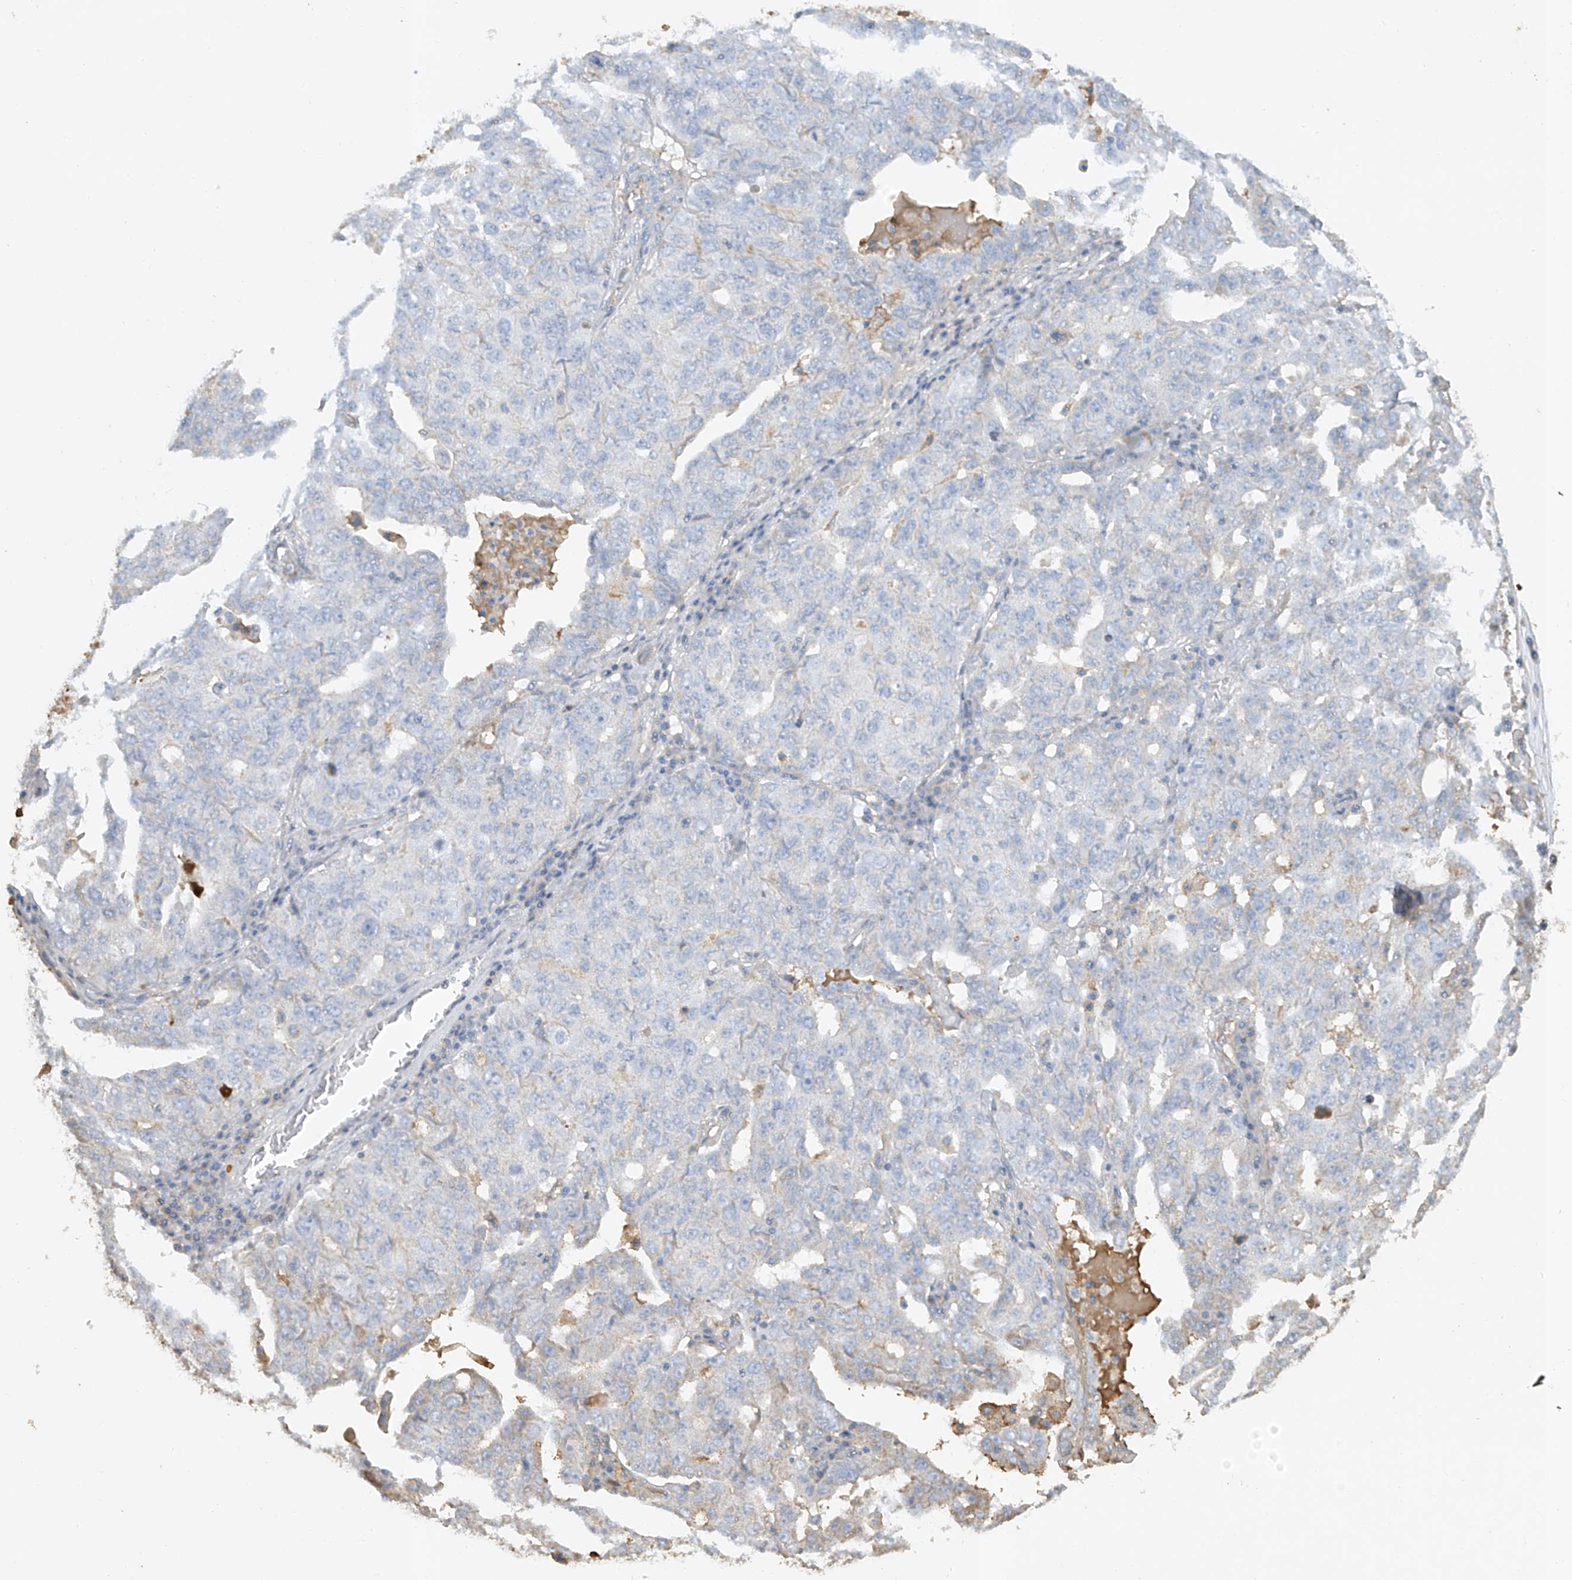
{"staining": {"intensity": "negative", "quantity": "none", "location": "none"}, "tissue": "ovarian cancer", "cell_type": "Tumor cells", "image_type": "cancer", "snomed": [{"axis": "morphology", "description": "Carcinoma, endometroid"}, {"axis": "topography", "description": "Ovary"}], "caption": "Immunohistochemical staining of ovarian cancer displays no significant staining in tumor cells. (Stains: DAB immunohistochemistry (IHC) with hematoxylin counter stain, Microscopy: brightfield microscopy at high magnification).", "gene": "HAS3", "patient": {"sex": "female", "age": 62}}